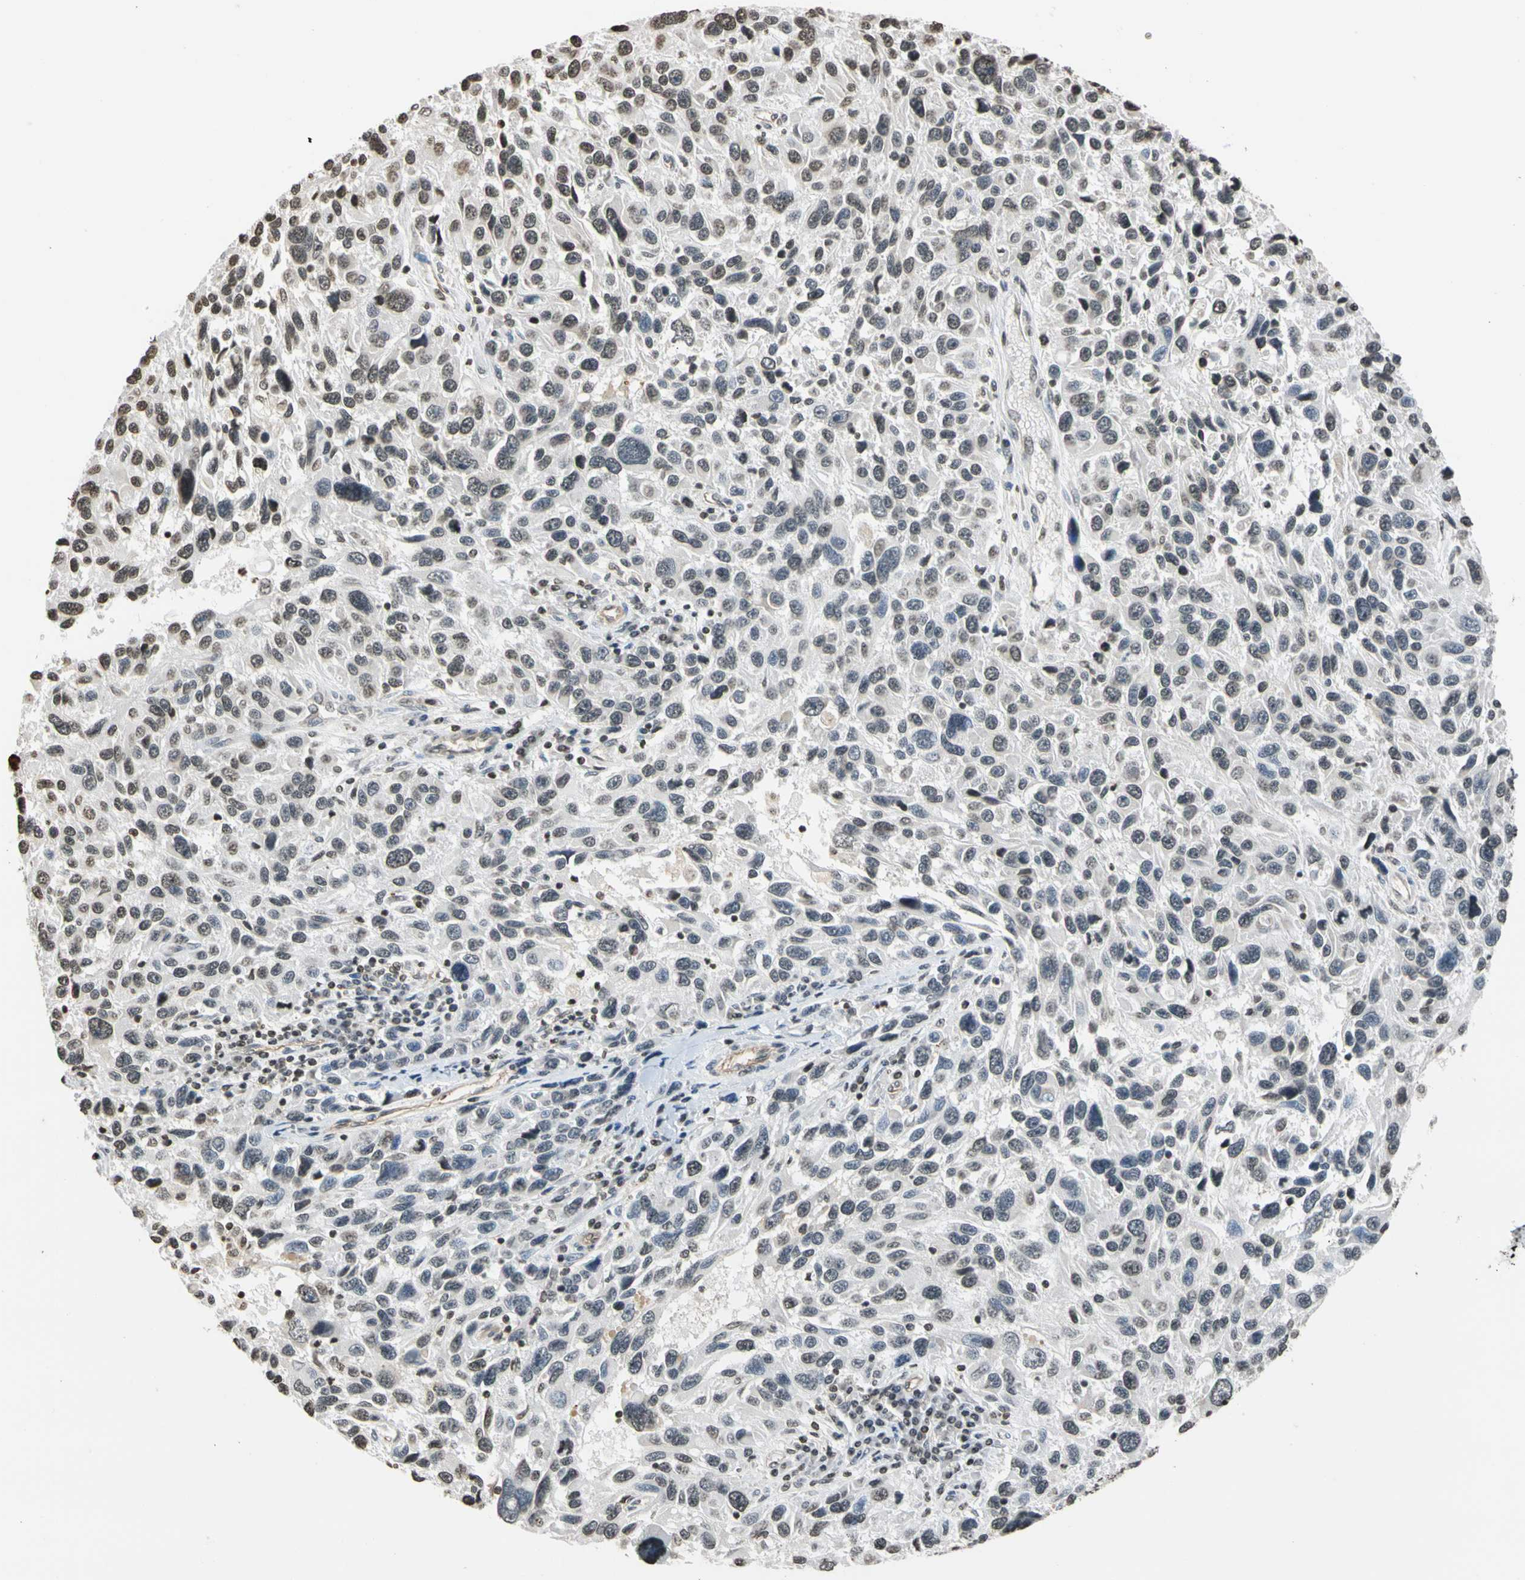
{"staining": {"intensity": "moderate", "quantity": ">75%", "location": "nuclear"}, "tissue": "melanoma", "cell_type": "Tumor cells", "image_type": "cancer", "snomed": [{"axis": "morphology", "description": "Malignant melanoma, NOS"}, {"axis": "topography", "description": "Skin"}], "caption": "Moderate nuclear staining for a protein is present in approximately >75% of tumor cells of melanoma using immunohistochemistry.", "gene": "GPX4", "patient": {"sex": "male", "age": 53}}